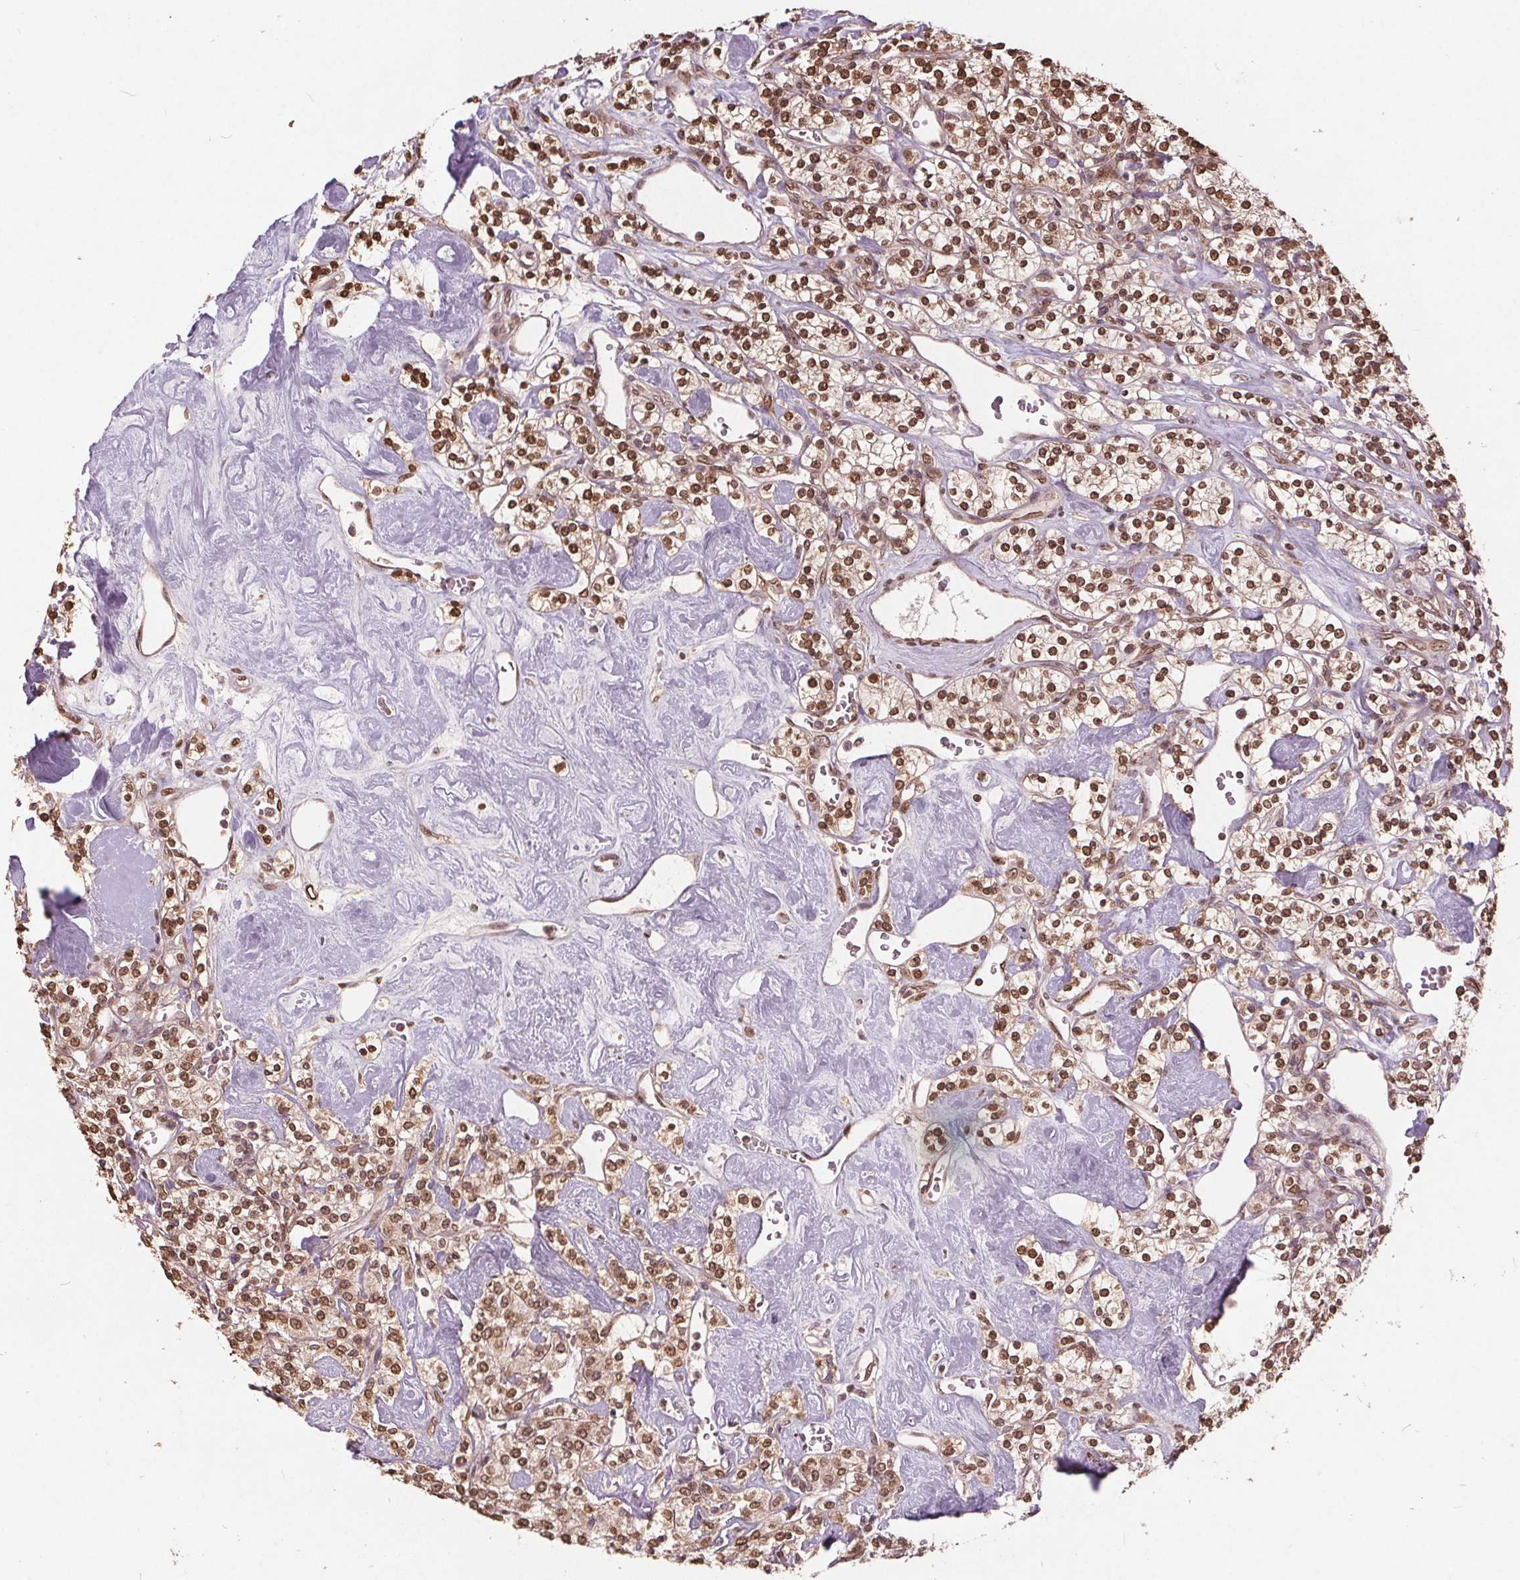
{"staining": {"intensity": "moderate", "quantity": ">75%", "location": "nuclear"}, "tissue": "renal cancer", "cell_type": "Tumor cells", "image_type": "cancer", "snomed": [{"axis": "morphology", "description": "Adenocarcinoma, NOS"}, {"axis": "topography", "description": "Kidney"}], "caption": "Protein staining of renal cancer (adenocarcinoma) tissue demonstrates moderate nuclear expression in approximately >75% of tumor cells. The staining was performed using DAB, with brown indicating positive protein expression. Nuclei are stained blue with hematoxylin.", "gene": "HIF1AN", "patient": {"sex": "male", "age": 77}}